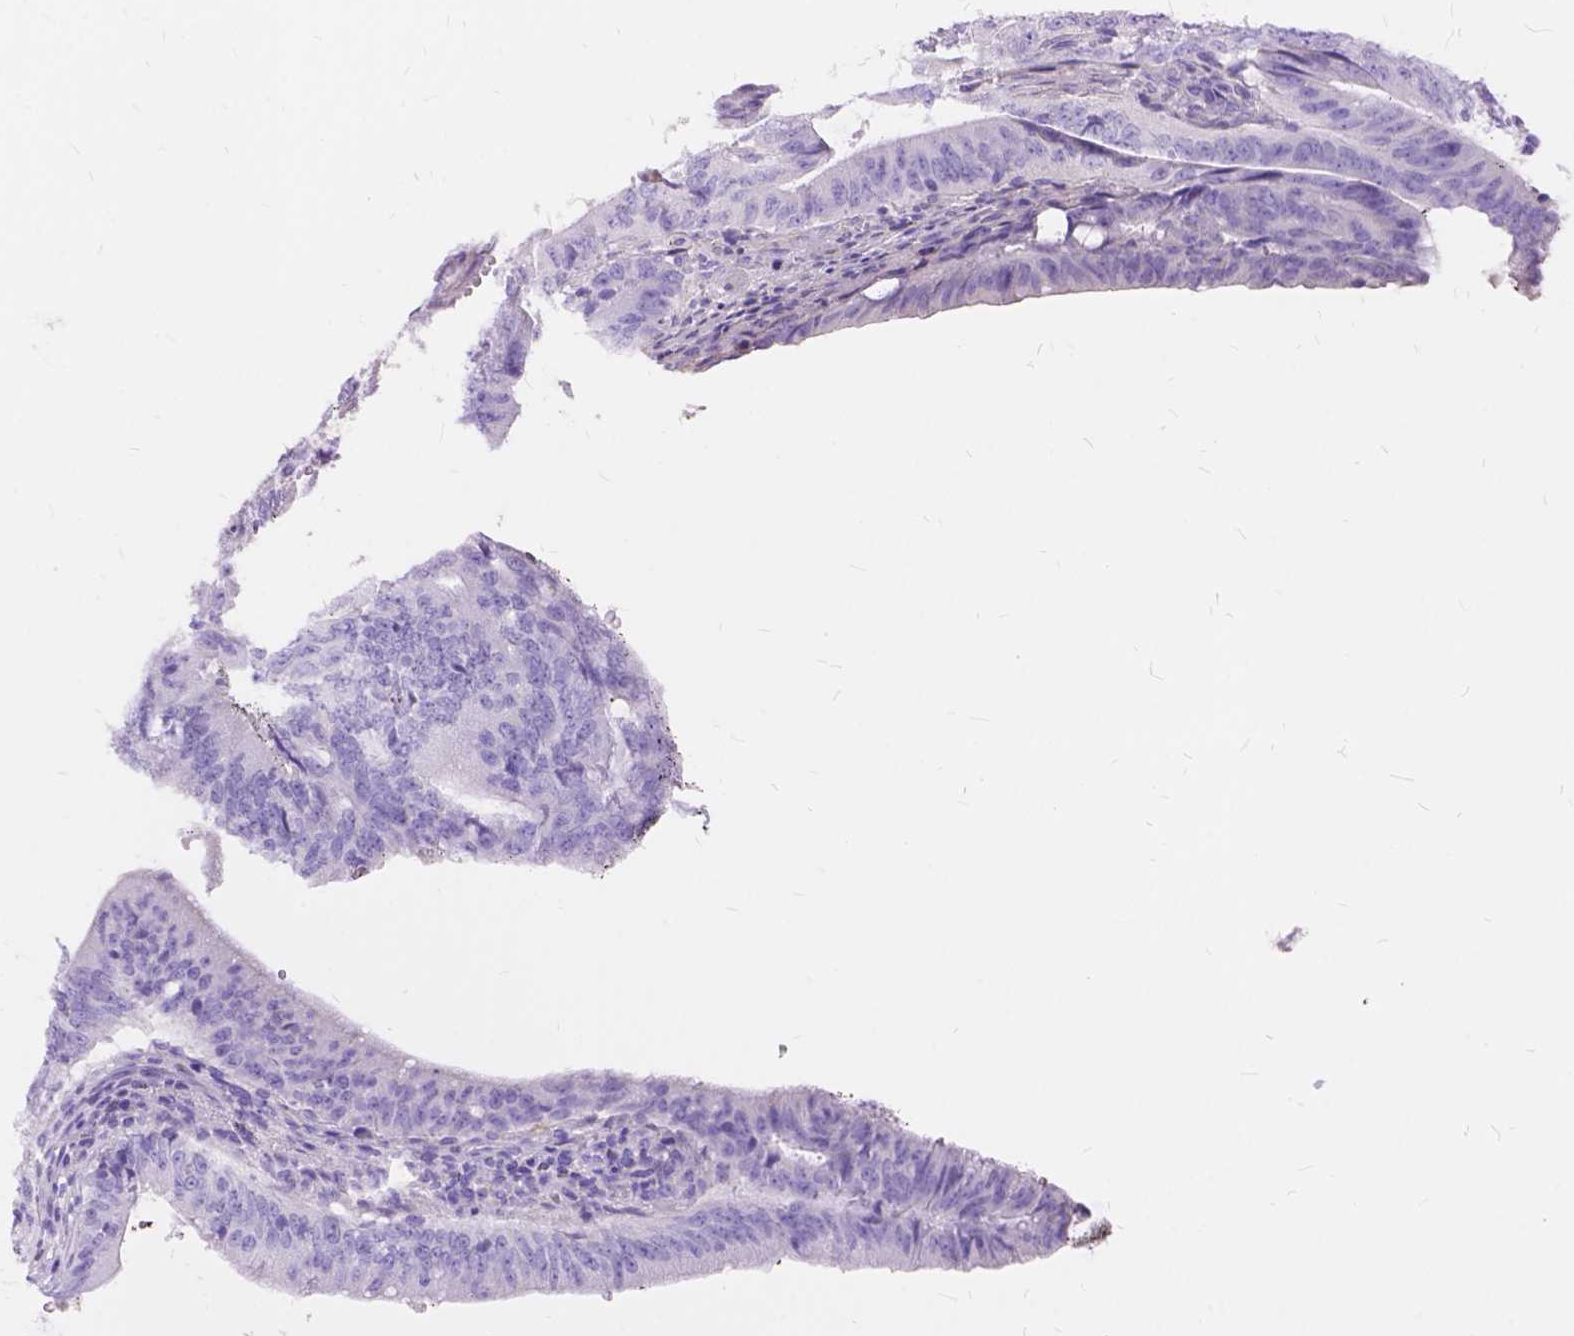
{"staining": {"intensity": "negative", "quantity": "none", "location": "none"}, "tissue": "colorectal cancer", "cell_type": "Tumor cells", "image_type": "cancer", "snomed": [{"axis": "morphology", "description": "Adenocarcinoma, NOS"}, {"axis": "topography", "description": "Colon"}], "caption": "Immunohistochemistry of colorectal cancer exhibits no expression in tumor cells.", "gene": "FOXL2", "patient": {"sex": "female", "age": 43}}